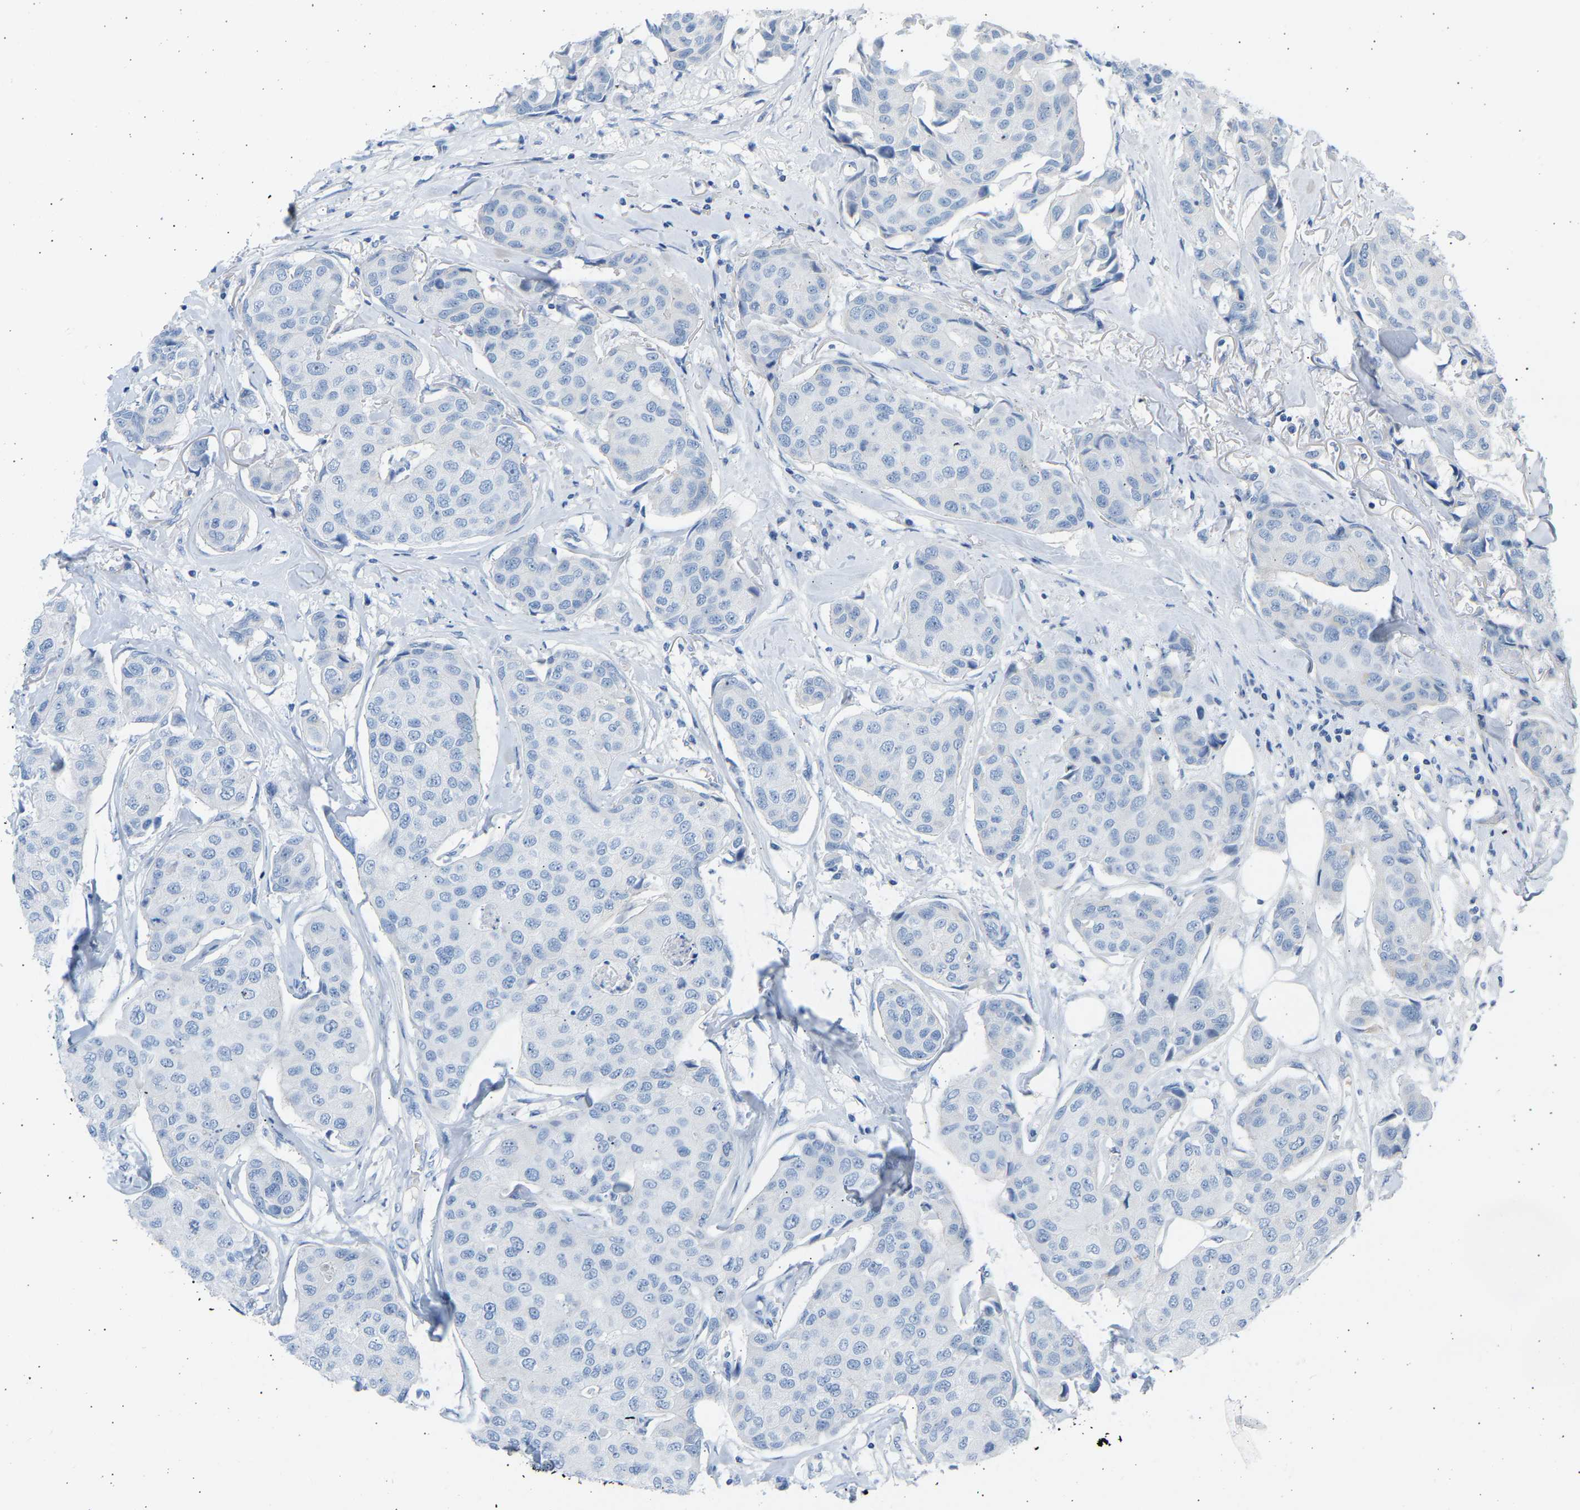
{"staining": {"intensity": "negative", "quantity": "none", "location": "none"}, "tissue": "breast cancer", "cell_type": "Tumor cells", "image_type": "cancer", "snomed": [{"axis": "morphology", "description": "Duct carcinoma"}, {"axis": "topography", "description": "Breast"}], "caption": "Breast cancer was stained to show a protein in brown. There is no significant staining in tumor cells. Nuclei are stained in blue.", "gene": "GNAS", "patient": {"sex": "female", "age": 80}}